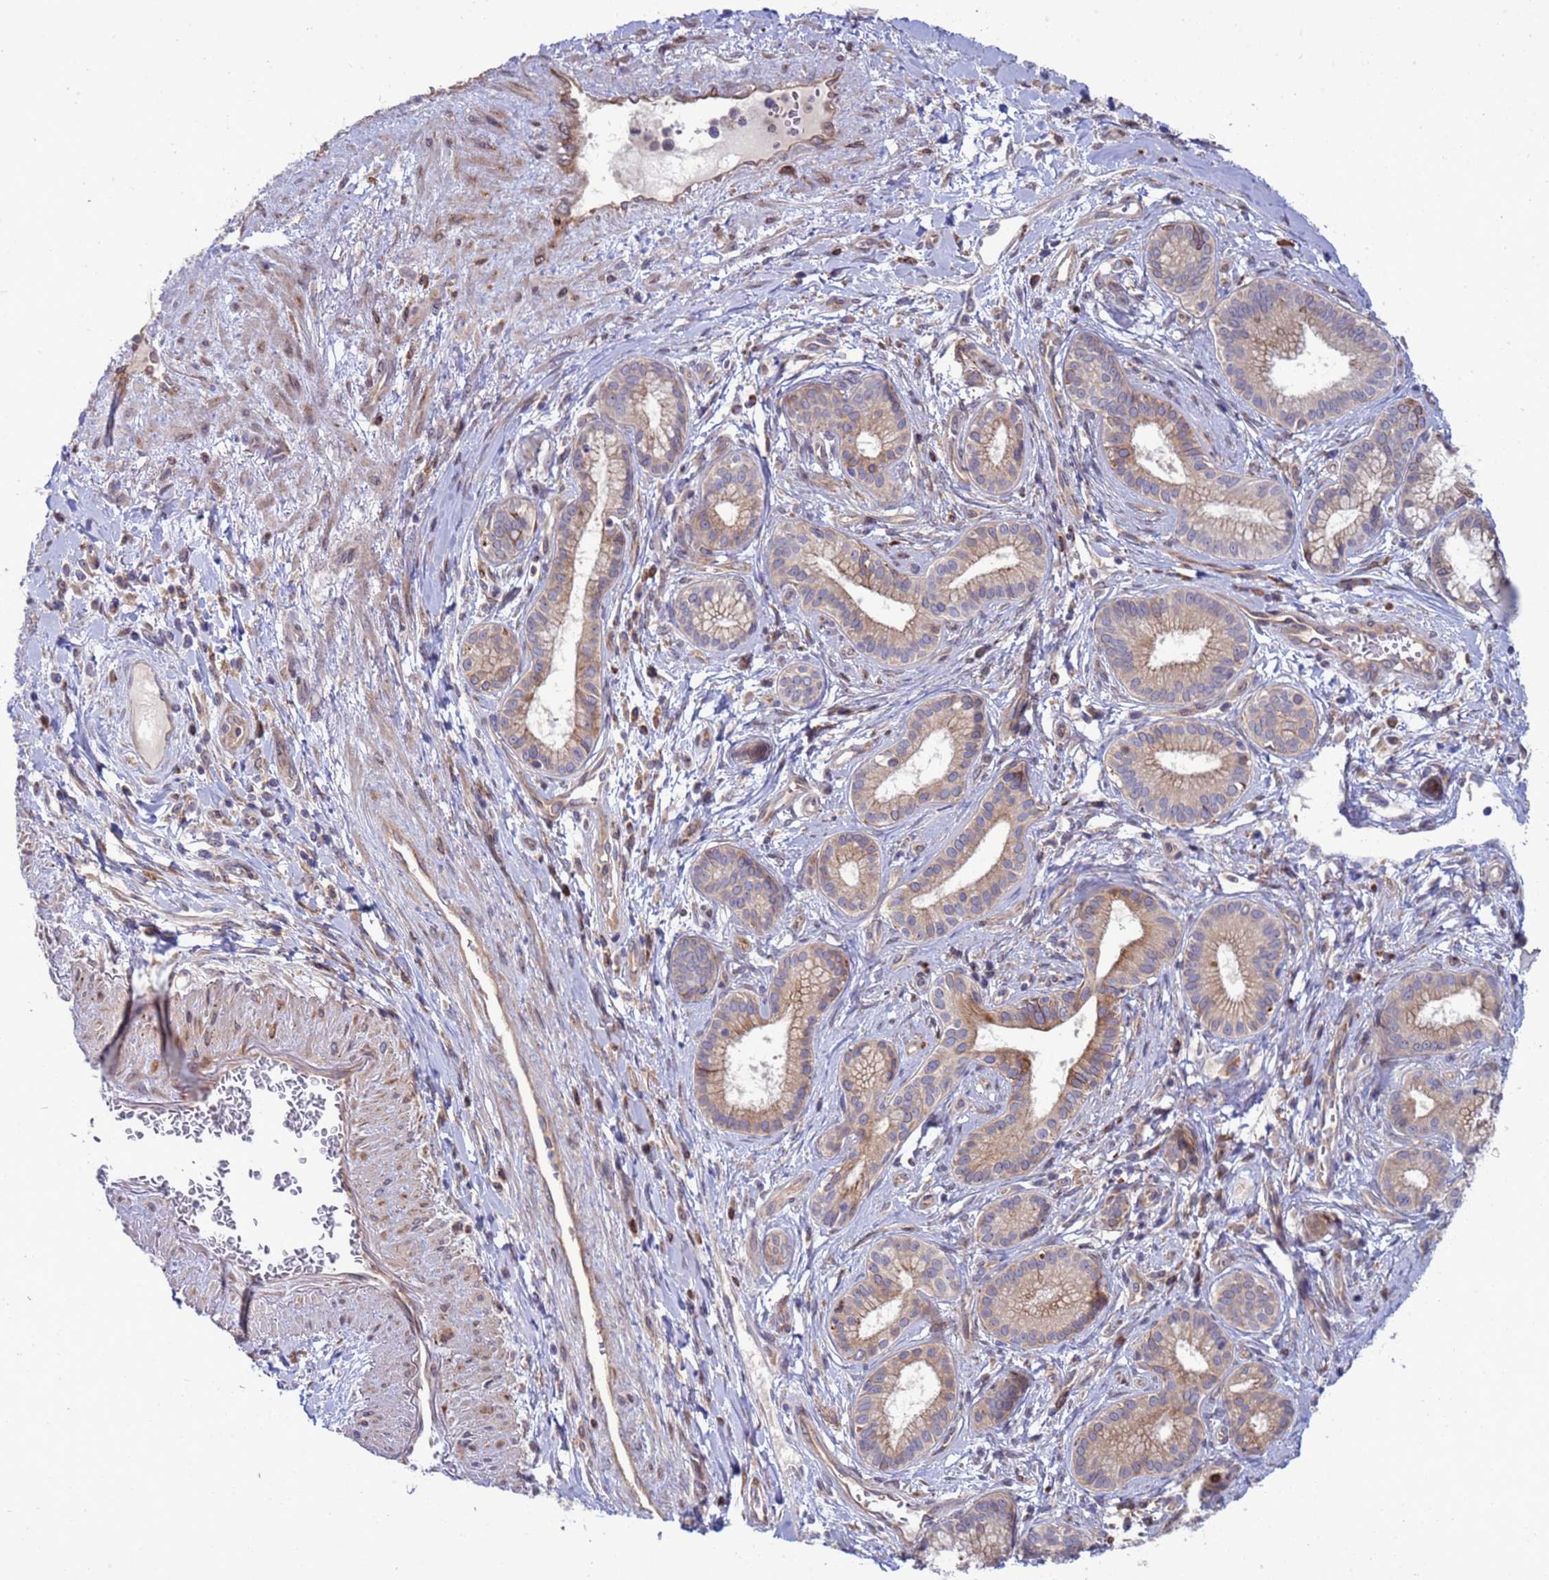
{"staining": {"intensity": "moderate", "quantity": ">75%", "location": "cytoplasmic/membranous"}, "tissue": "pancreatic cancer", "cell_type": "Tumor cells", "image_type": "cancer", "snomed": [{"axis": "morphology", "description": "Adenocarcinoma, NOS"}, {"axis": "topography", "description": "Pancreas"}], "caption": "Pancreatic adenocarcinoma stained for a protein reveals moderate cytoplasmic/membranous positivity in tumor cells.", "gene": "RAPGEF4", "patient": {"sex": "male", "age": 72}}